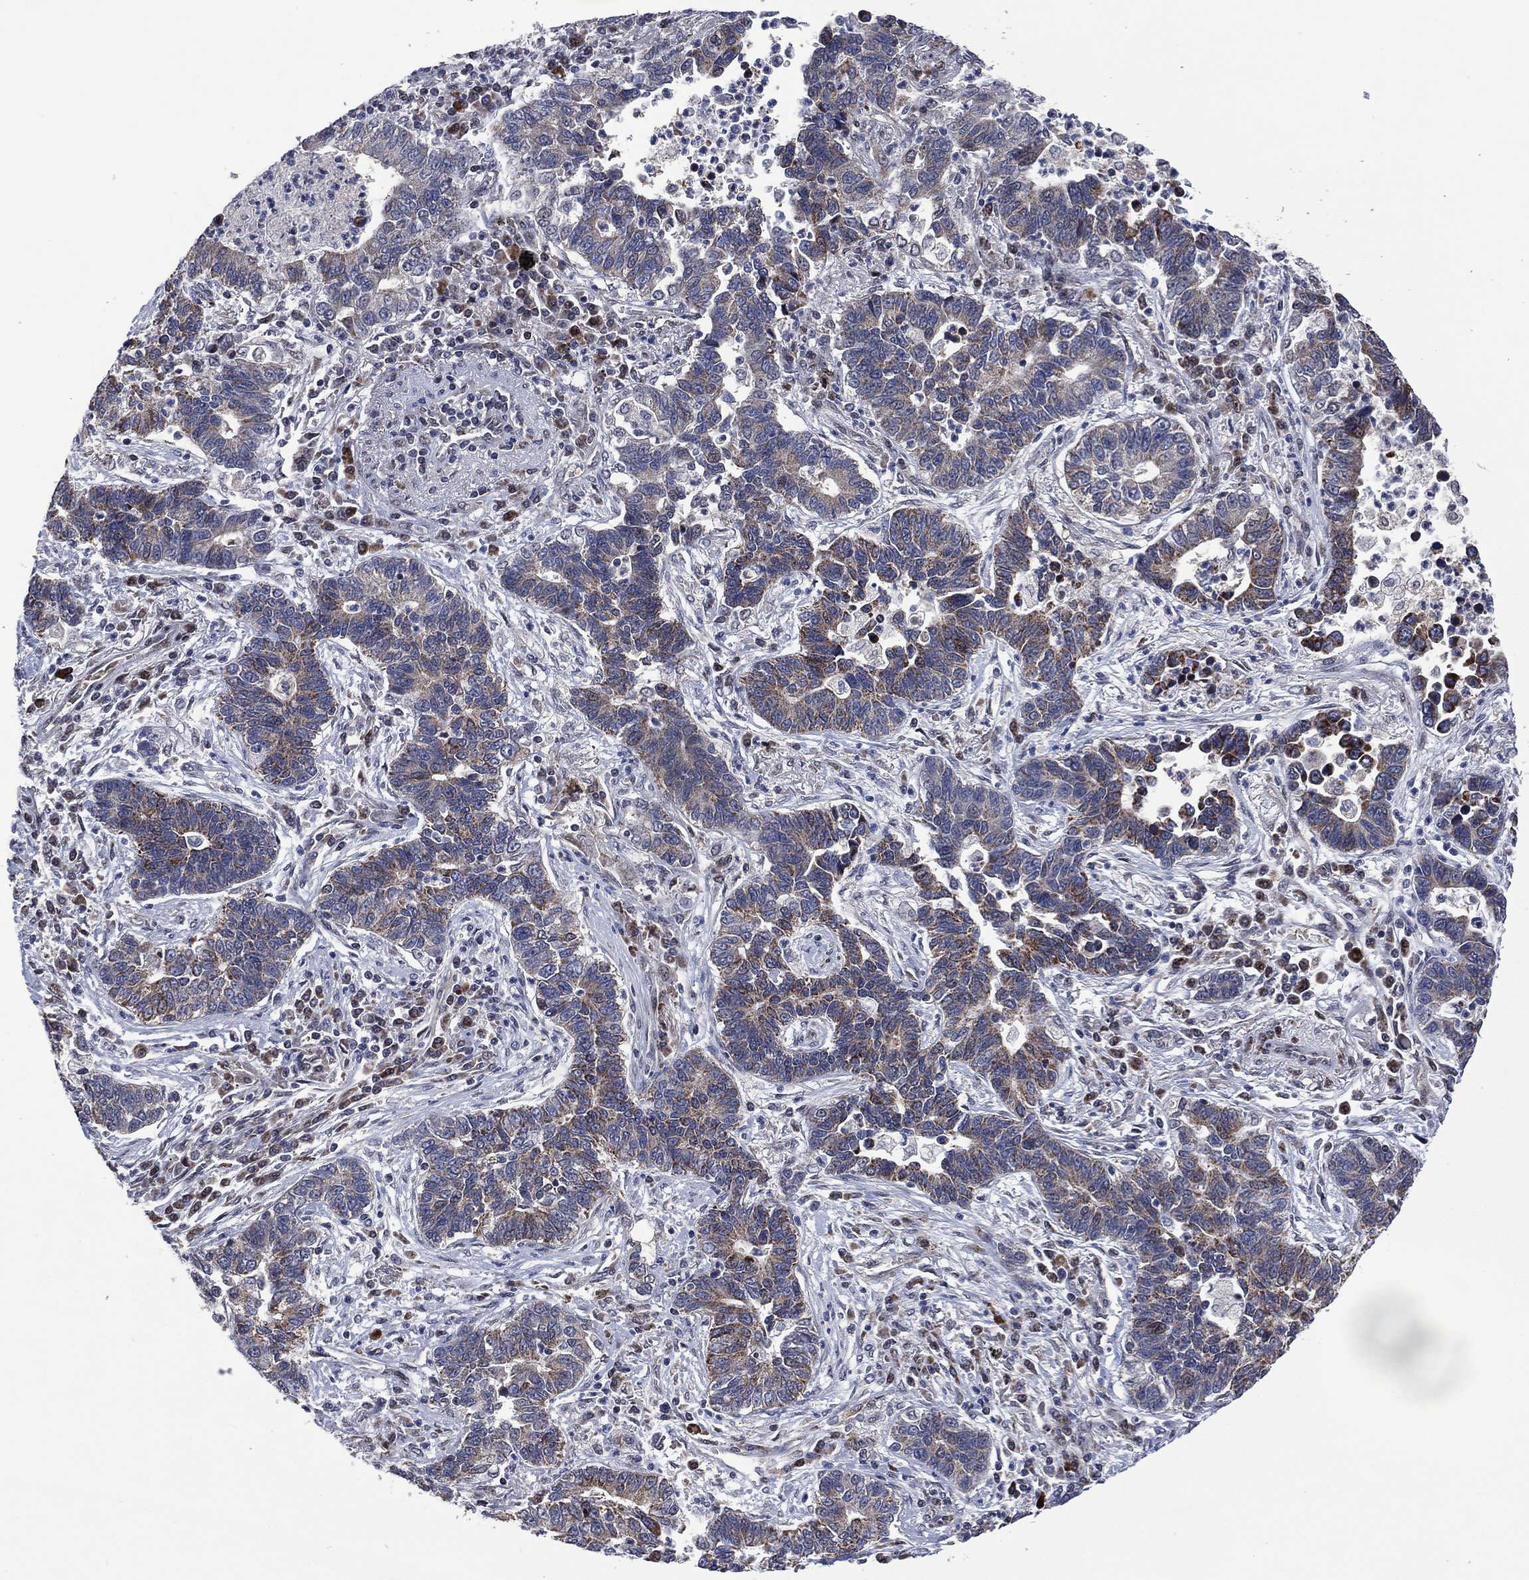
{"staining": {"intensity": "weak", "quantity": "<25%", "location": "cytoplasmic/membranous"}, "tissue": "lung cancer", "cell_type": "Tumor cells", "image_type": "cancer", "snomed": [{"axis": "morphology", "description": "Adenocarcinoma, NOS"}, {"axis": "topography", "description": "Lung"}], "caption": "Tumor cells are negative for brown protein staining in lung adenocarcinoma.", "gene": "HTD2", "patient": {"sex": "female", "age": 57}}